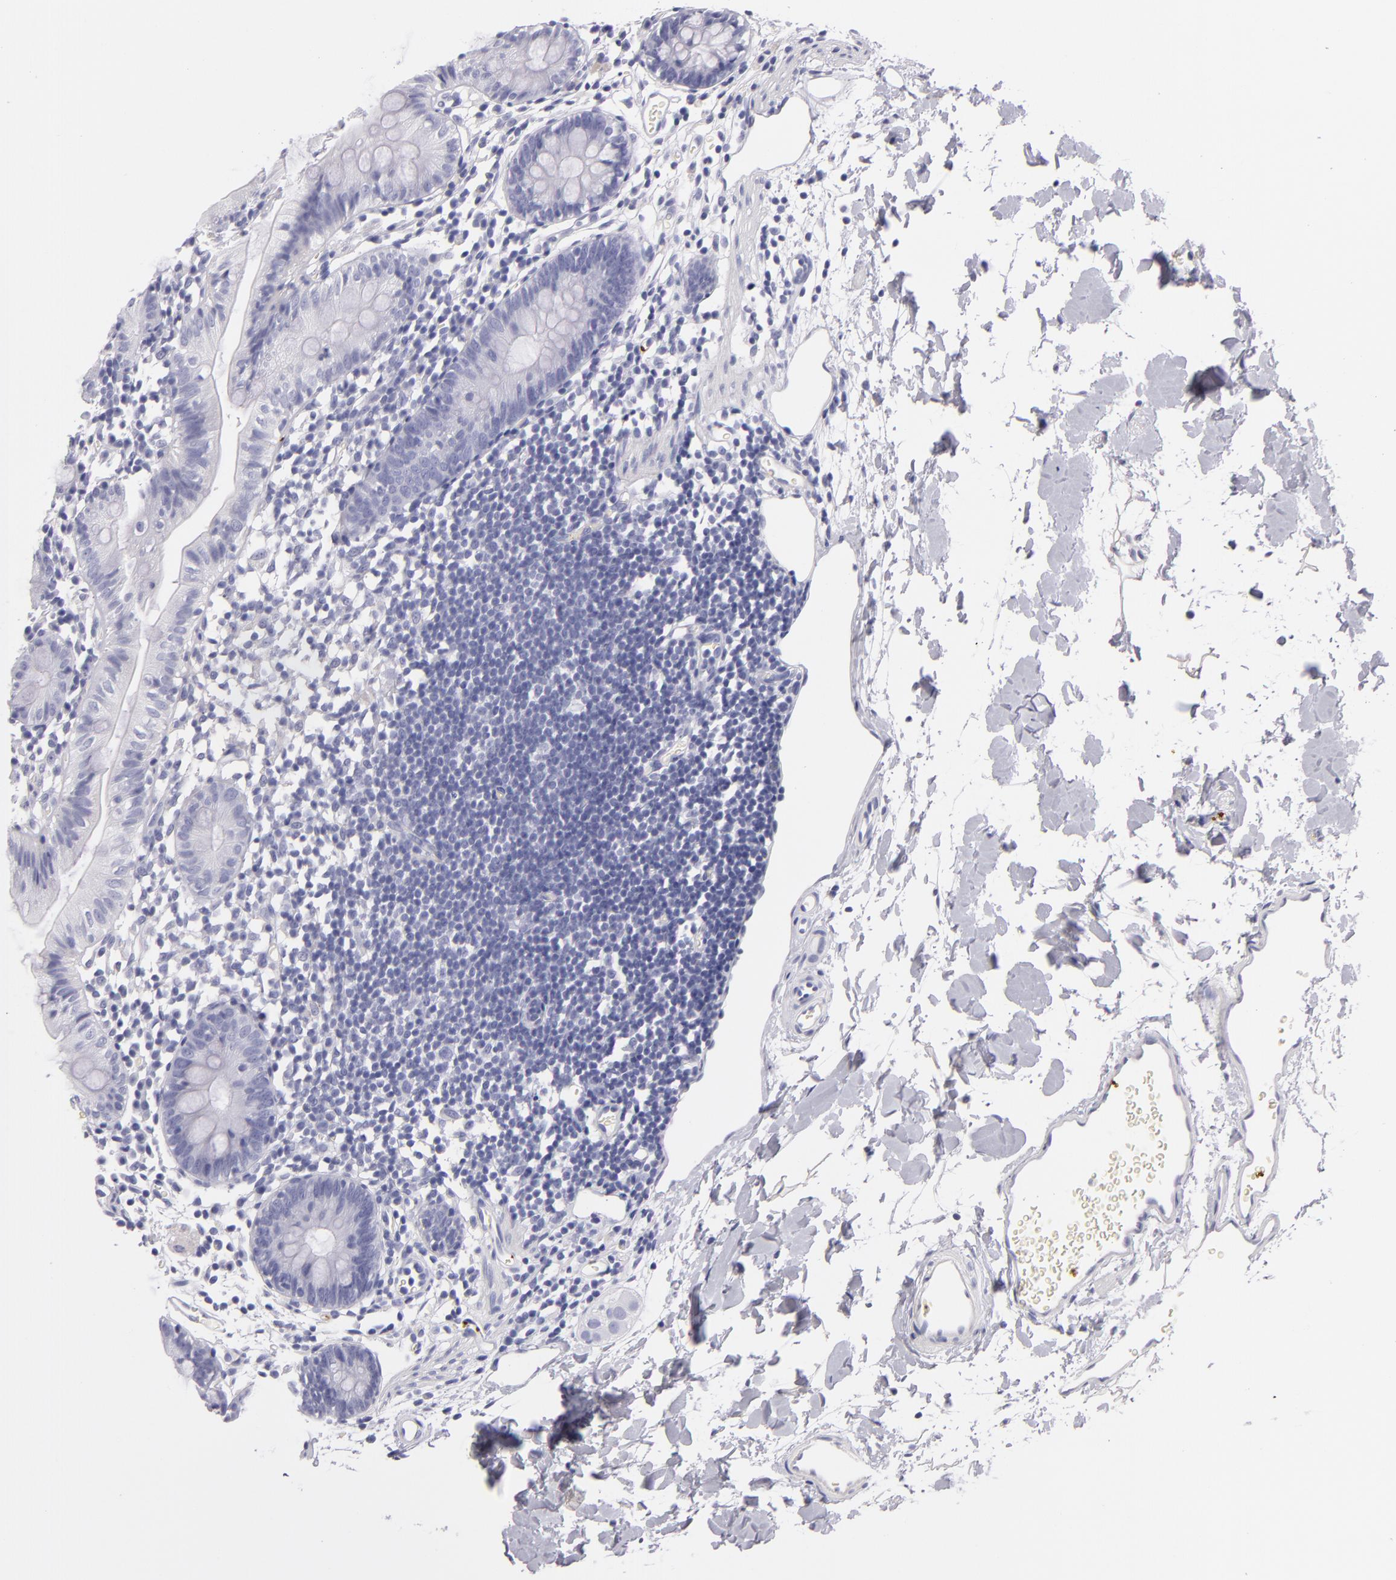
{"staining": {"intensity": "negative", "quantity": "none", "location": "none"}, "tissue": "colon", "cell_type": "Endothelial cells", "image_type": "normal", "snomed": [{"axis": "morphology", "description": "Normal tissue, NOS"}, {"axis": "topography", "description": "Colon"}], "caption": "This is an immunohistochemistry histopathology image of unremarkable colon. There is no positivity in endothelial cells.", "gene": "GP1BA", "patient": {"sex": "male", "age": 14}}